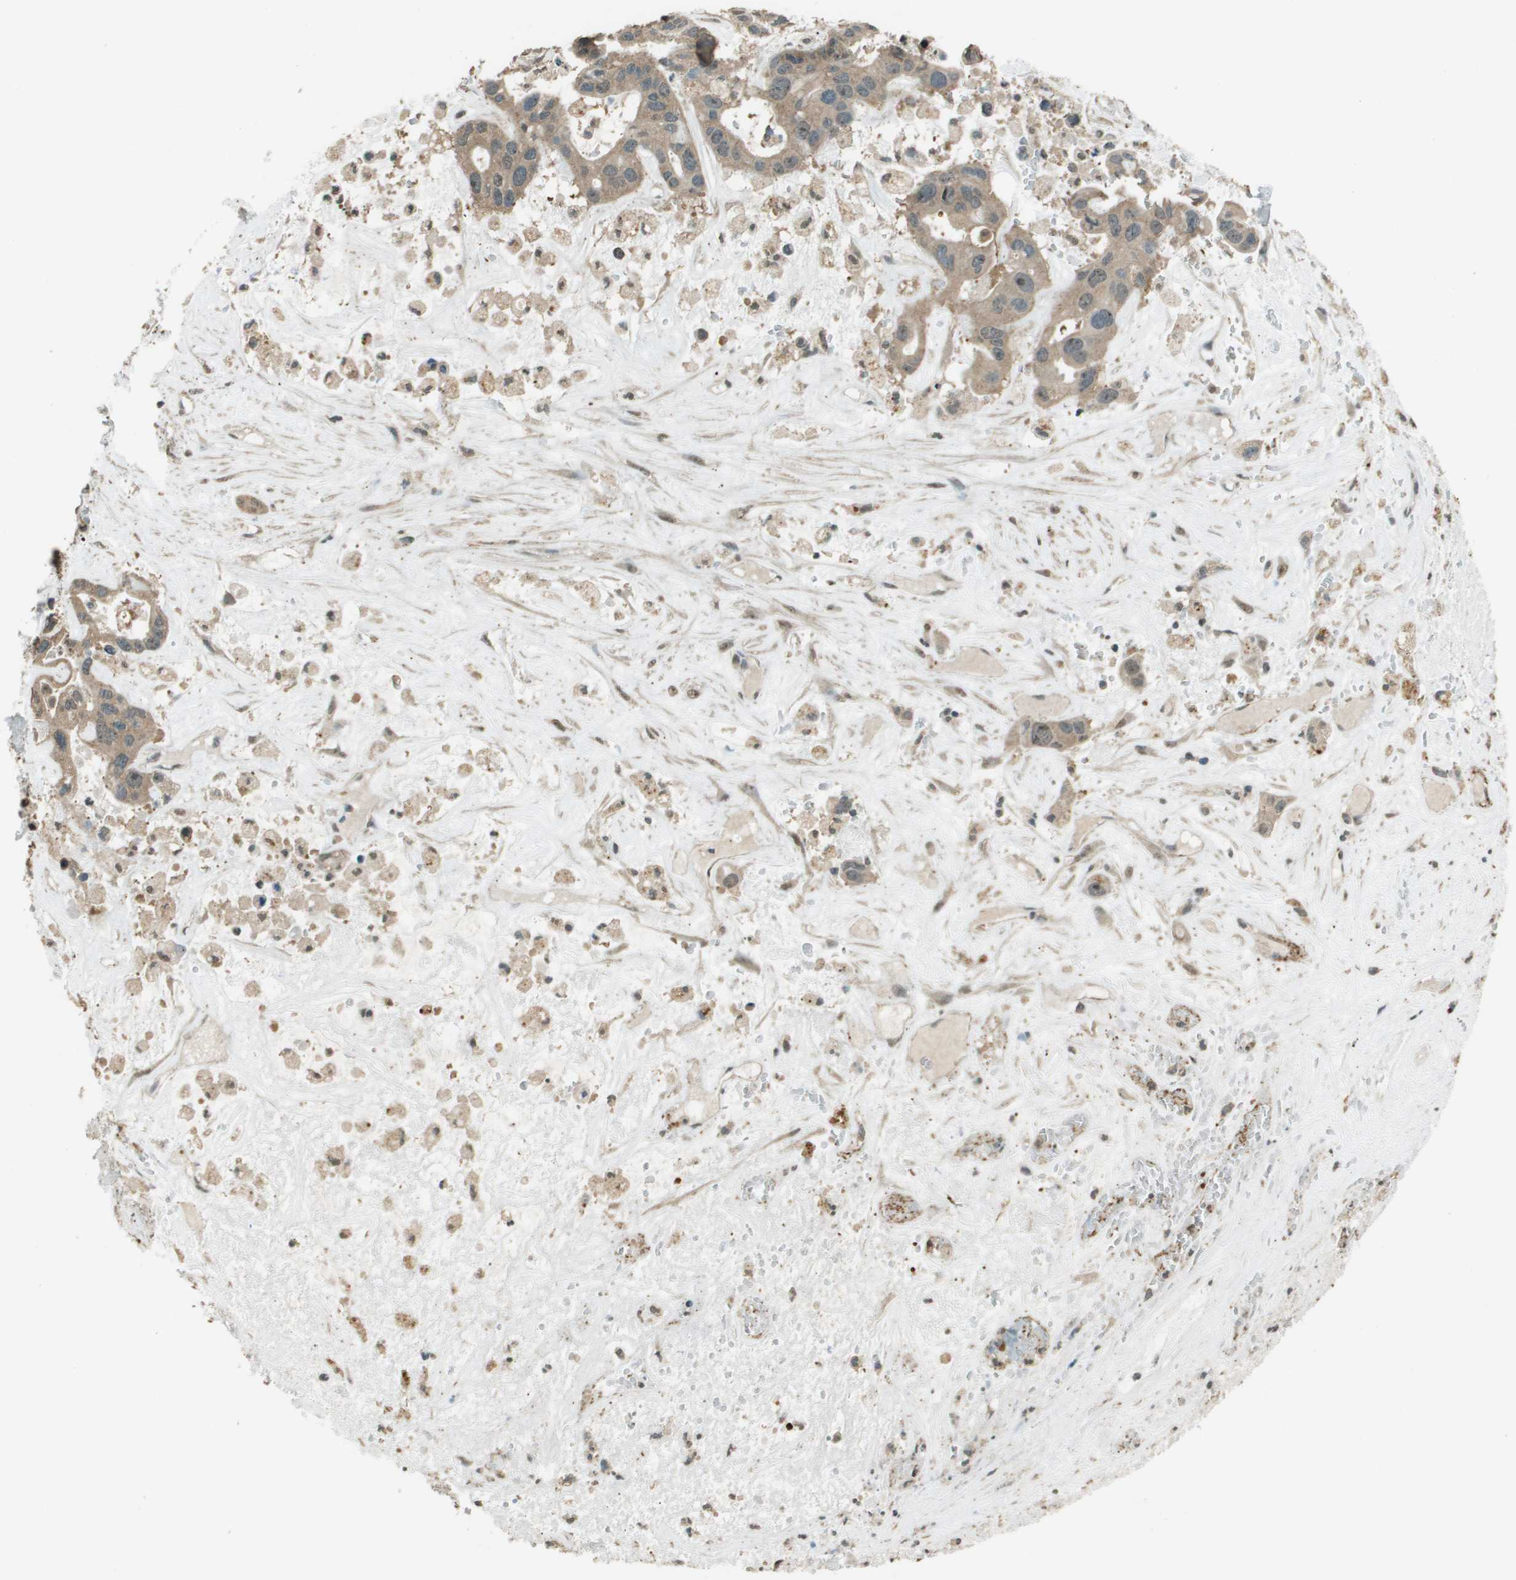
{"staining": {"intensity": "moderate", "quantity": ">75%", "location": "cytoplasmic/membranous"}, "tissue": "liver cancer", "cell_type": "Tumor cells", "image_type": "cancer", "snomed": [{"axis": "morphology", "description": "Cholangiocarcinoma"}, {"axis": "topography", "description": "Liver"}], "caption": "This image exhibits immunohistochemistry staining of liver cancer (cholangiocarcinoma), with medium moderate cytoplasmic/membranous positivity in approximately >75% of tumor cells.", "gene": "SDC3", "patient": {"sex": "female", "age": 65}}